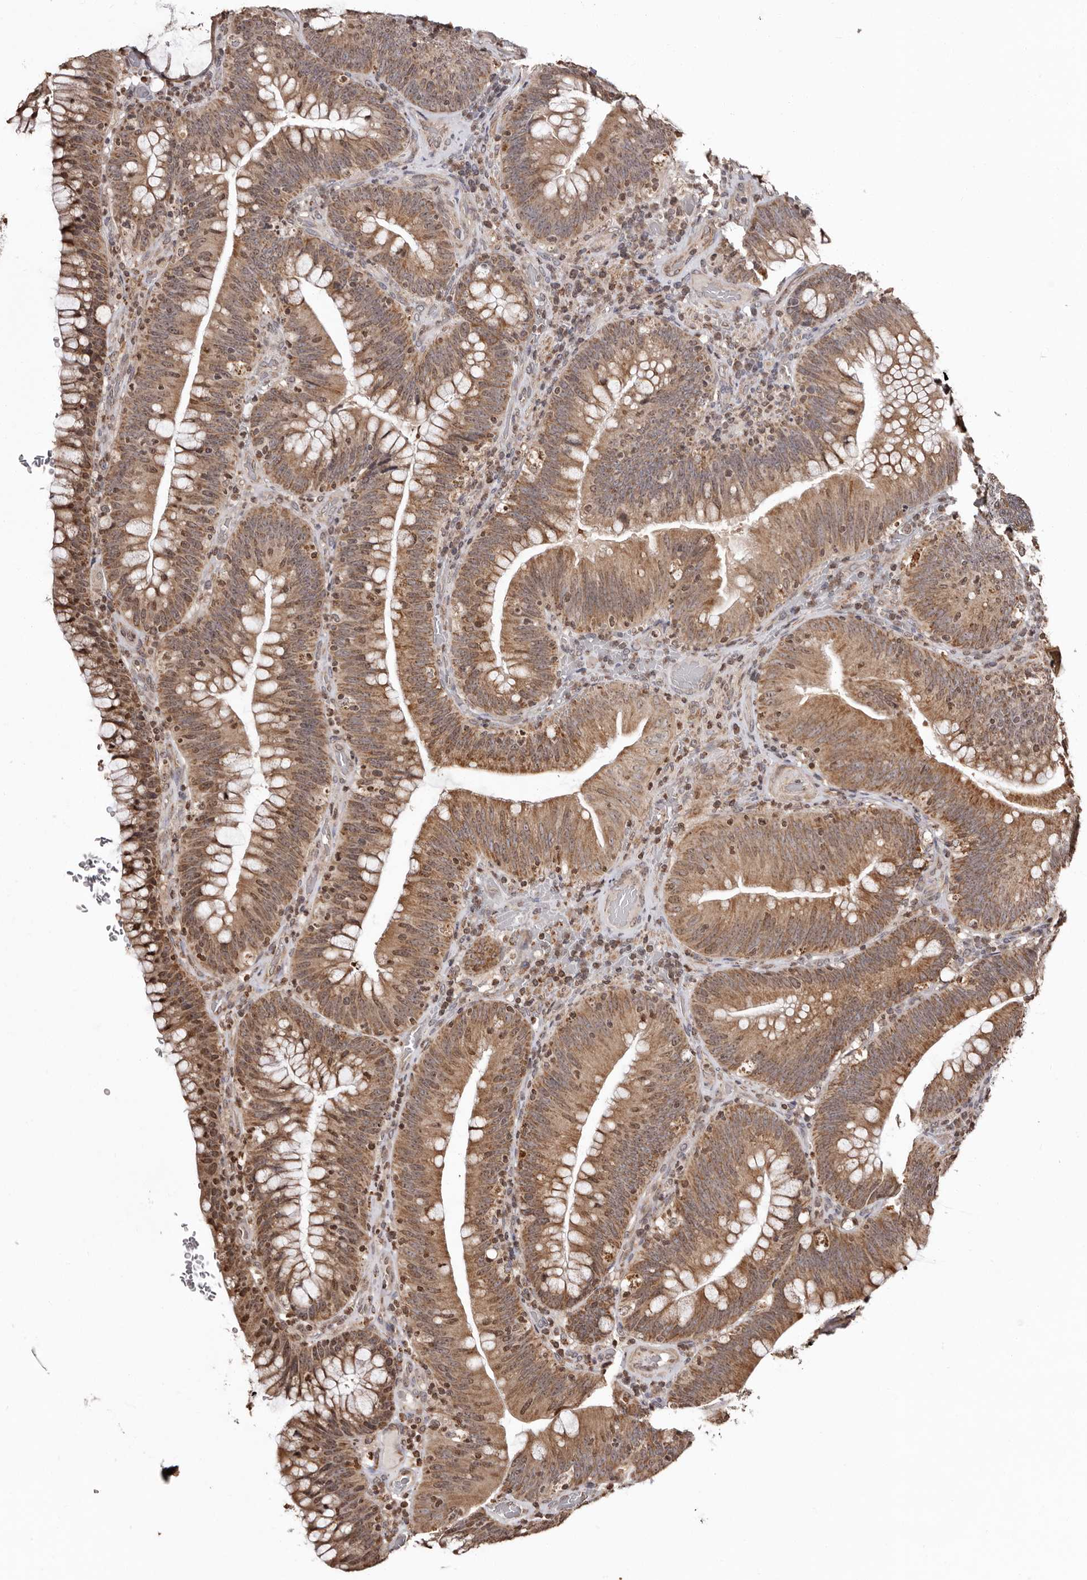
{"staining": {"intensity": "moderate", "quantity": ">75%", "location": "cytoplasmic/membranous,nuclear"}, "tissue": "colorectal cancer", "cell_type": "Tumor cells", "image_type": "cancer", "snomed": [{"axis": "morphology", "description": "Normal tissue, NOS"}, {"axis": "topography", "description": "Colon"}], "caption": "Approximately >75% of tumor cells in human colorectal cancer display moderate cytoplasmic/membranous and nuclear protein positivity as visualized by brown immunohistochemical staining.", "gene": "CCDC190", "patient": {"sex": "female", "age": 82}}